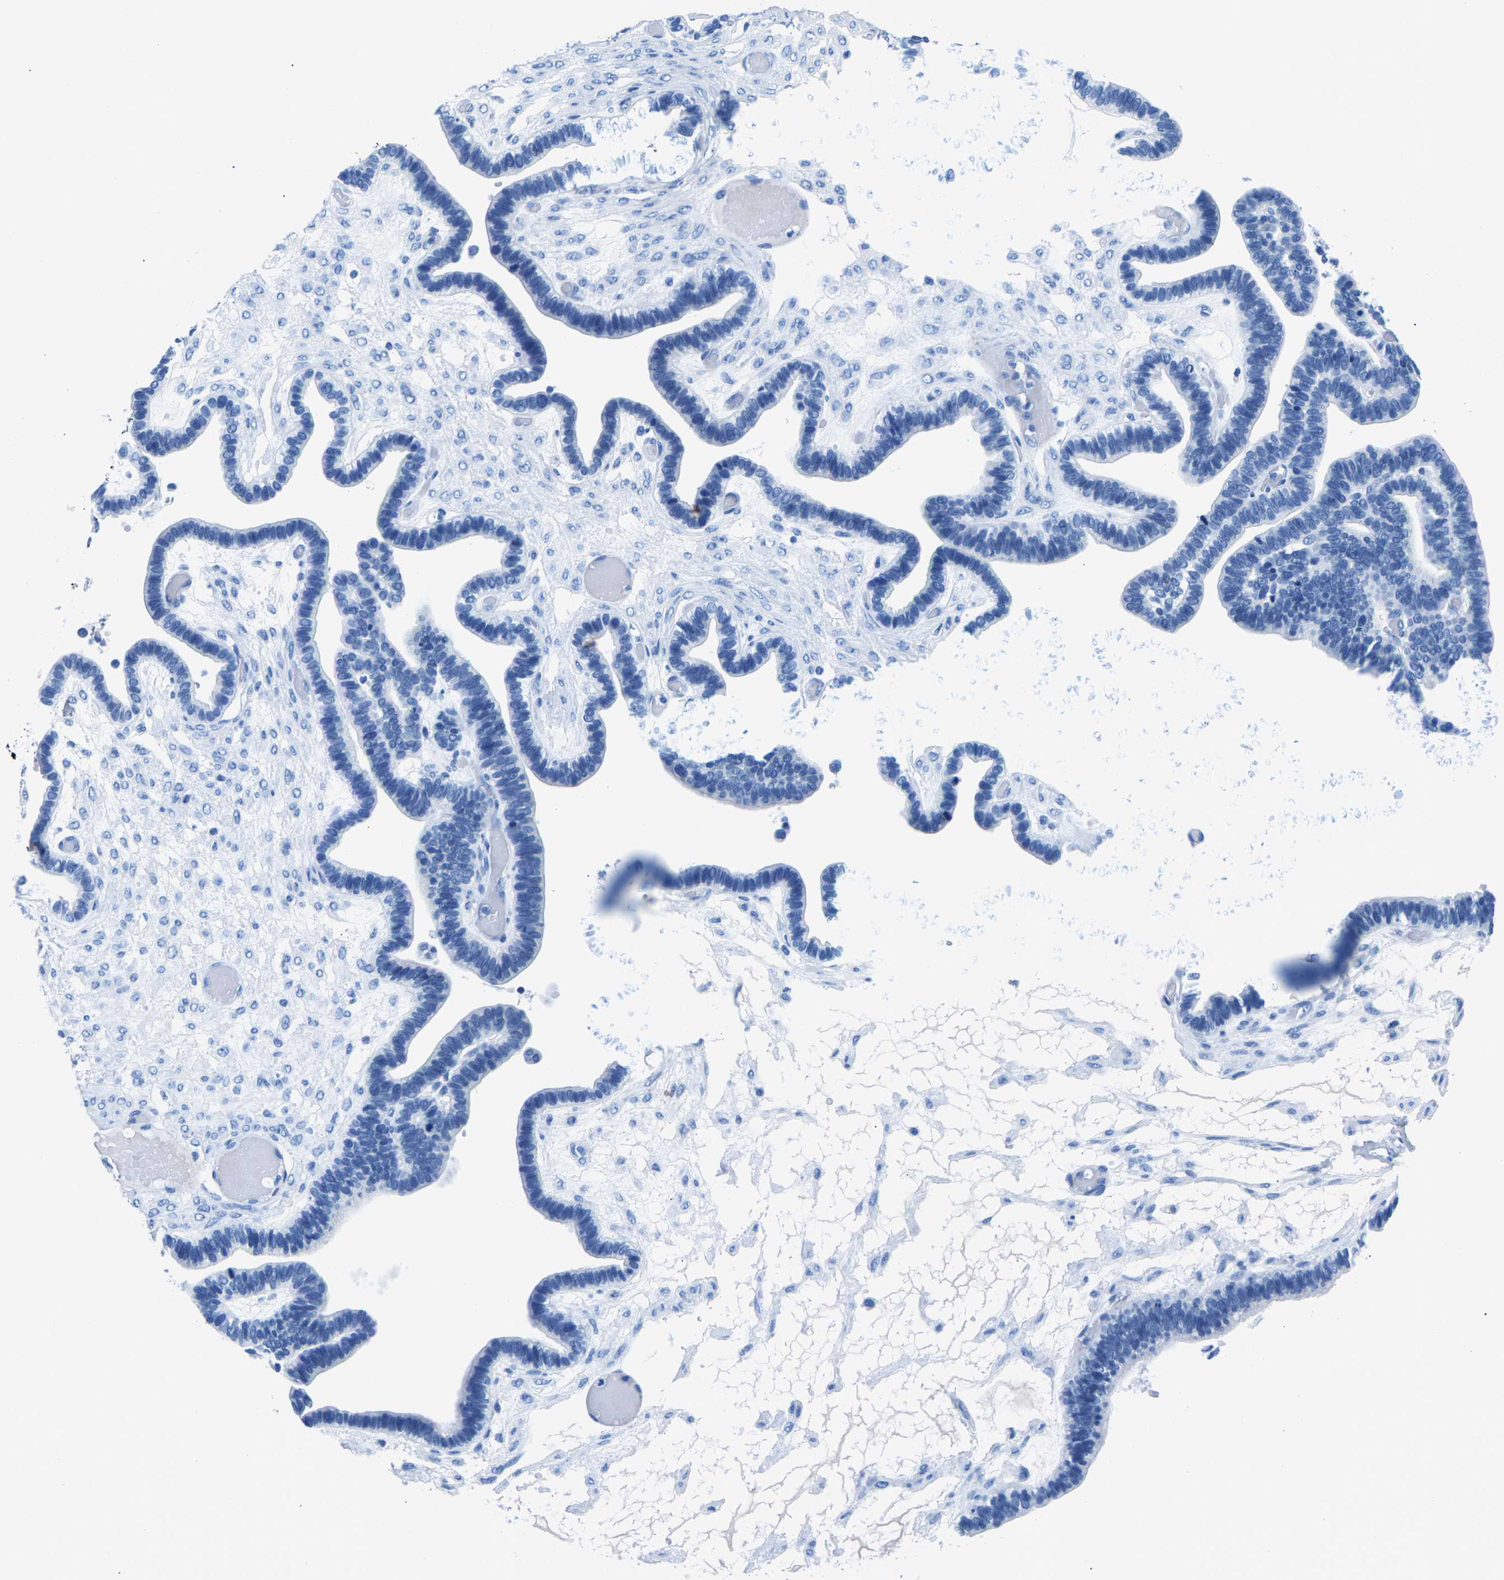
{"staining": {"intensity": "negative", "quantity": "none", "location": "none"}, "tissue": "ovarian cancer", "cell_type": "Tumor cells", "image_type": "cancer", "snomed": [{"axis": "morphology", "description": "Cystadenocarcinoma, serous, NOS"}, {"axis": "topography", "description": "Ovary"}], "caption": "This image is of ovarian cancer (serous cystadenocarcinoma) stained with IHC to label a protein in brown with the nuclei are counter-stained blue. There is no positivity in tumor cells.", "gene": "CPS1", "patient": {"sex": "female", "age": 56}}